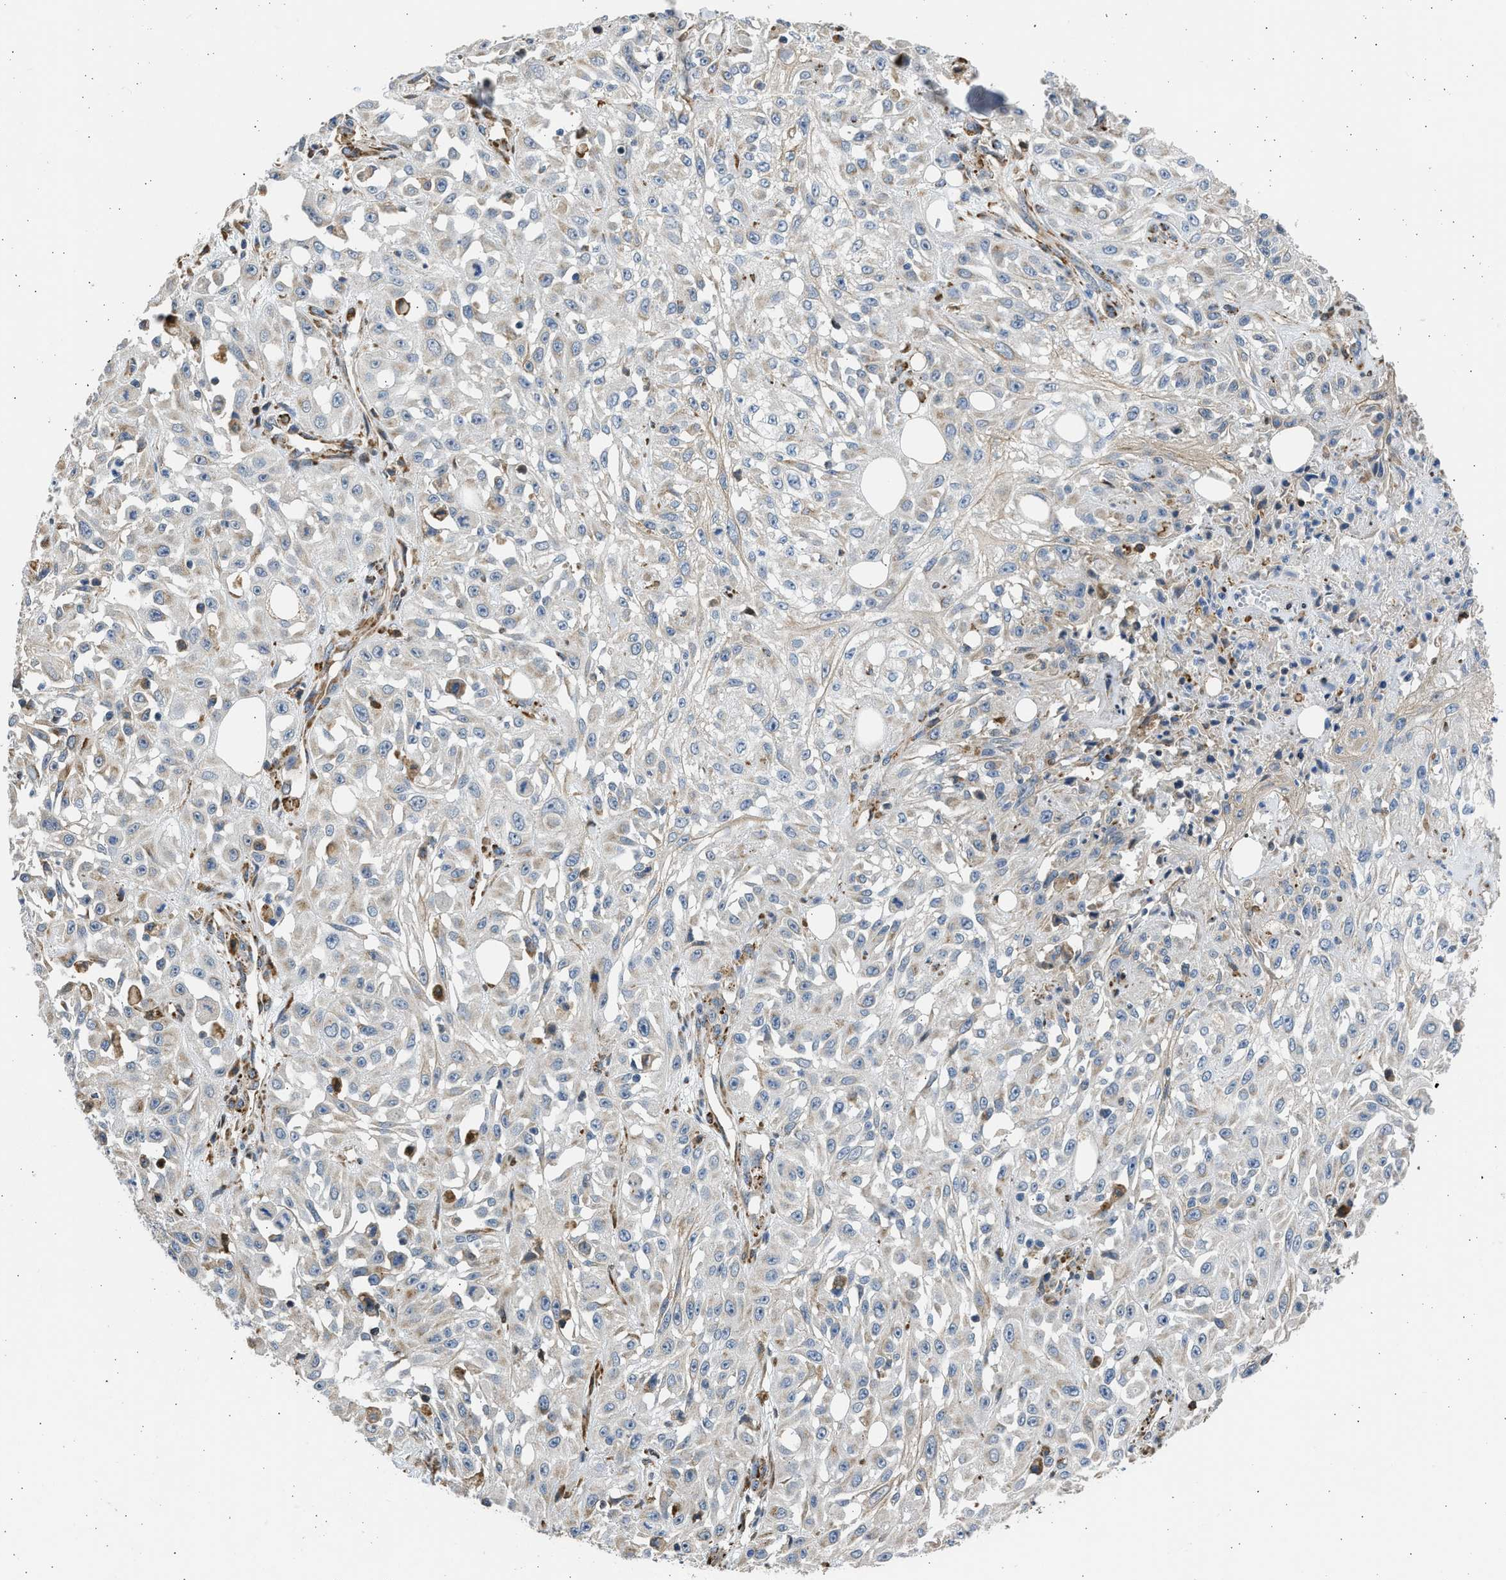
{"staining": {"intensity": "weak", "quantity": "<25%", "location": "cytoplasmic/membranous"}, "tissue": "skin cancer", "cell_type": "Tumor cells", "image_type": "cancer", "snomed": [{"axis": "morphology", "description": "Squamous cell carcinoma, NOS"}, {"axis": "morphology", "description": "Squamous cell carcinoma, metastatic, NOS"}, {"axis": "topography", "description": "Skin"}, {"axis": "topography", "description": "Lymph node"}], "caption": "High power microscopy micrograph of an immunohistochemistry (IHC) micrograph of skin cancer (metastatic squamous cell carcinoma), revealing no significant positivity in tumor cells.", "gene": "PLD2", "patient": {"sex": "male", "age": 75}}